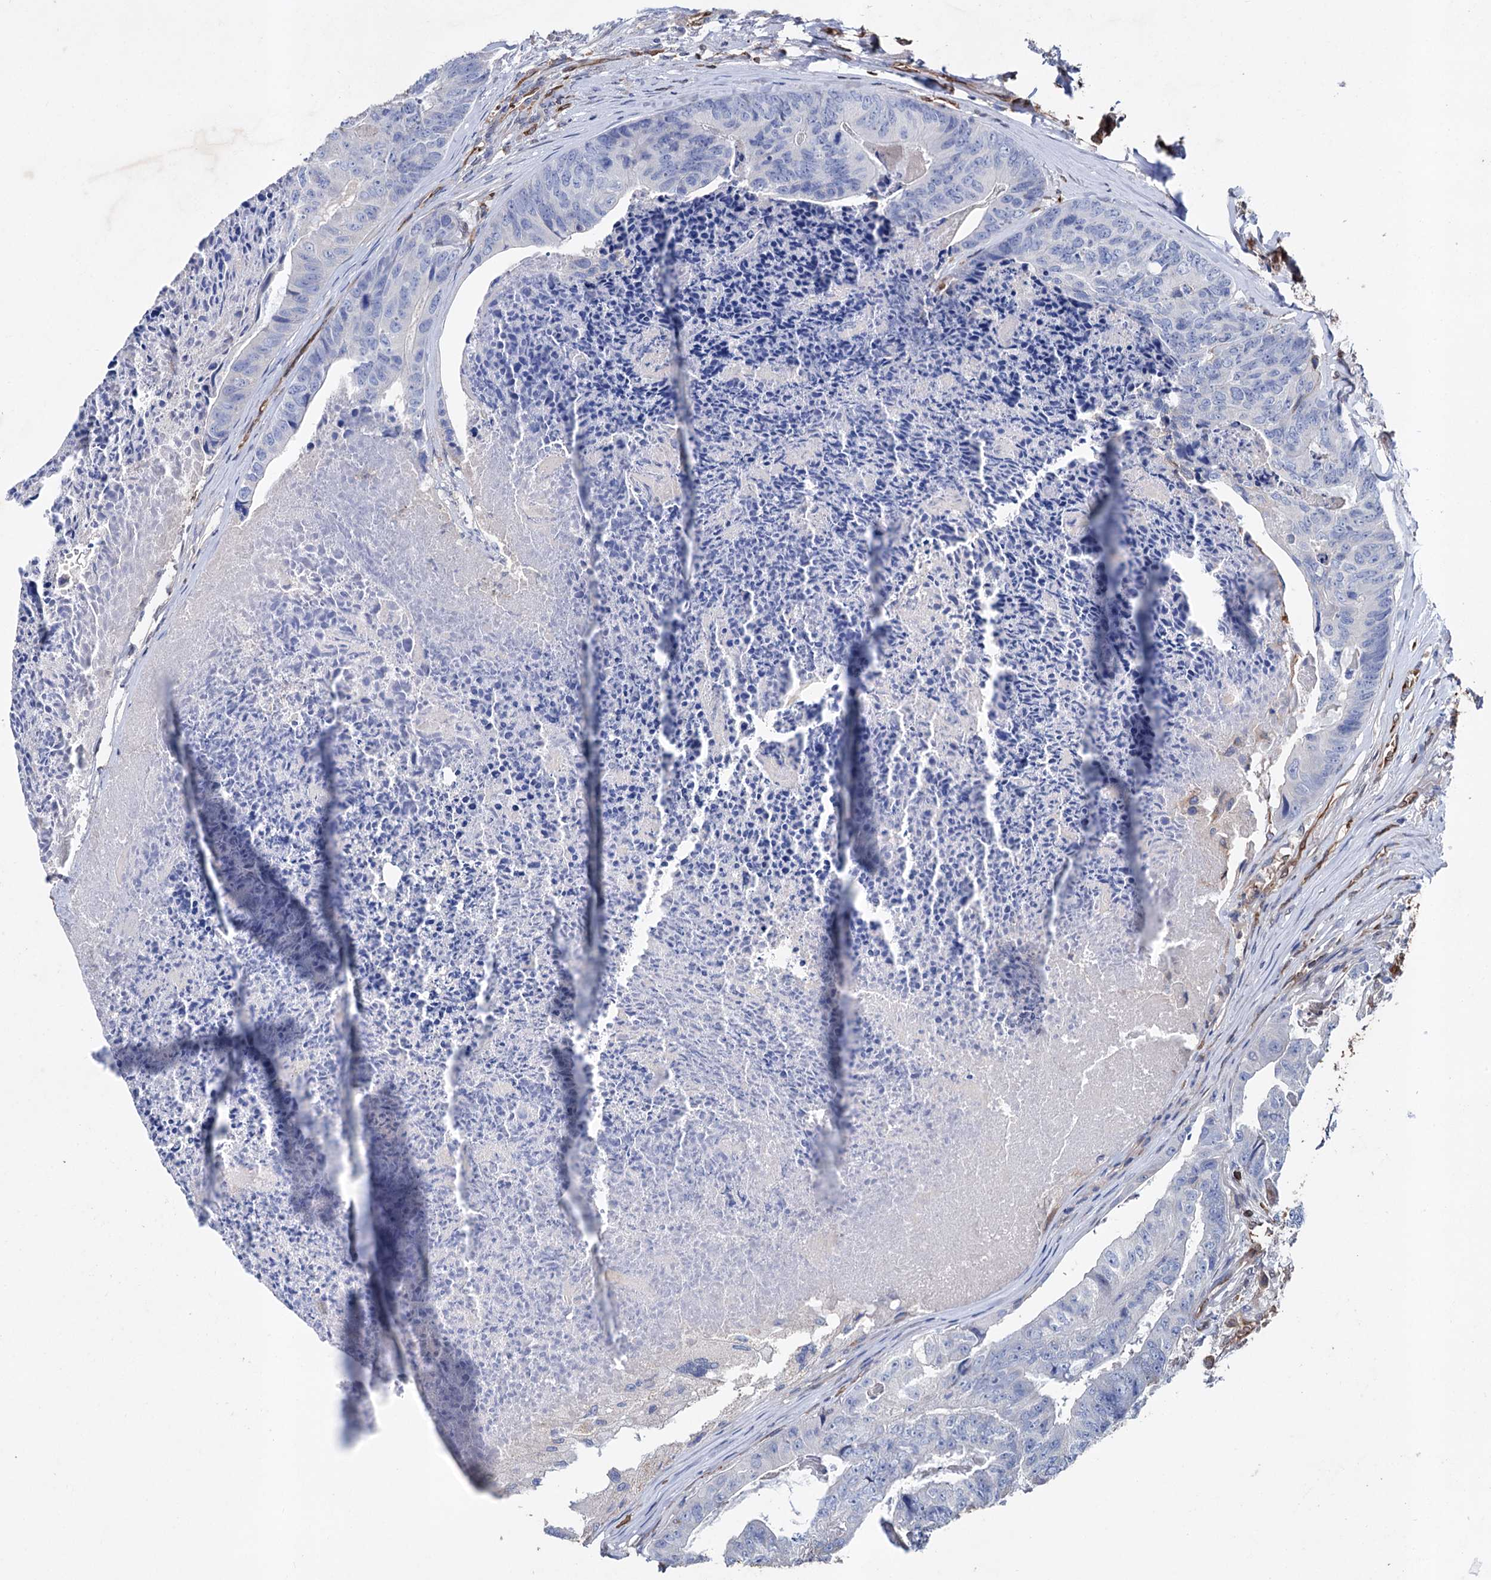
{"staining": {"intensity": "negative", "quantity": "none", "location": "none"}, "tissue": "colorectal cancer", "cell_type": "Tumor cells", "image_type": "cancer", "snomed": [{"axis": "morphology", "description": "Adenocarcinoma, NOS"}, {"axis": "topography", "description": "Colon"}], "caption": "This photomicrograph is of adenocarcinoma (colorectal) stained with immunohistochemistry (IHC) to label a protein in brown with the nuclei are counter-stained blue. There is no positivity in tumor cells. The staining is performed using DAB (3,3'-diaminobenzidine) brown chromogen with nuclei counter-stained in using hematoxylin.", "gene": "STING1", "patient": {"sex": "female", "age": 67}}